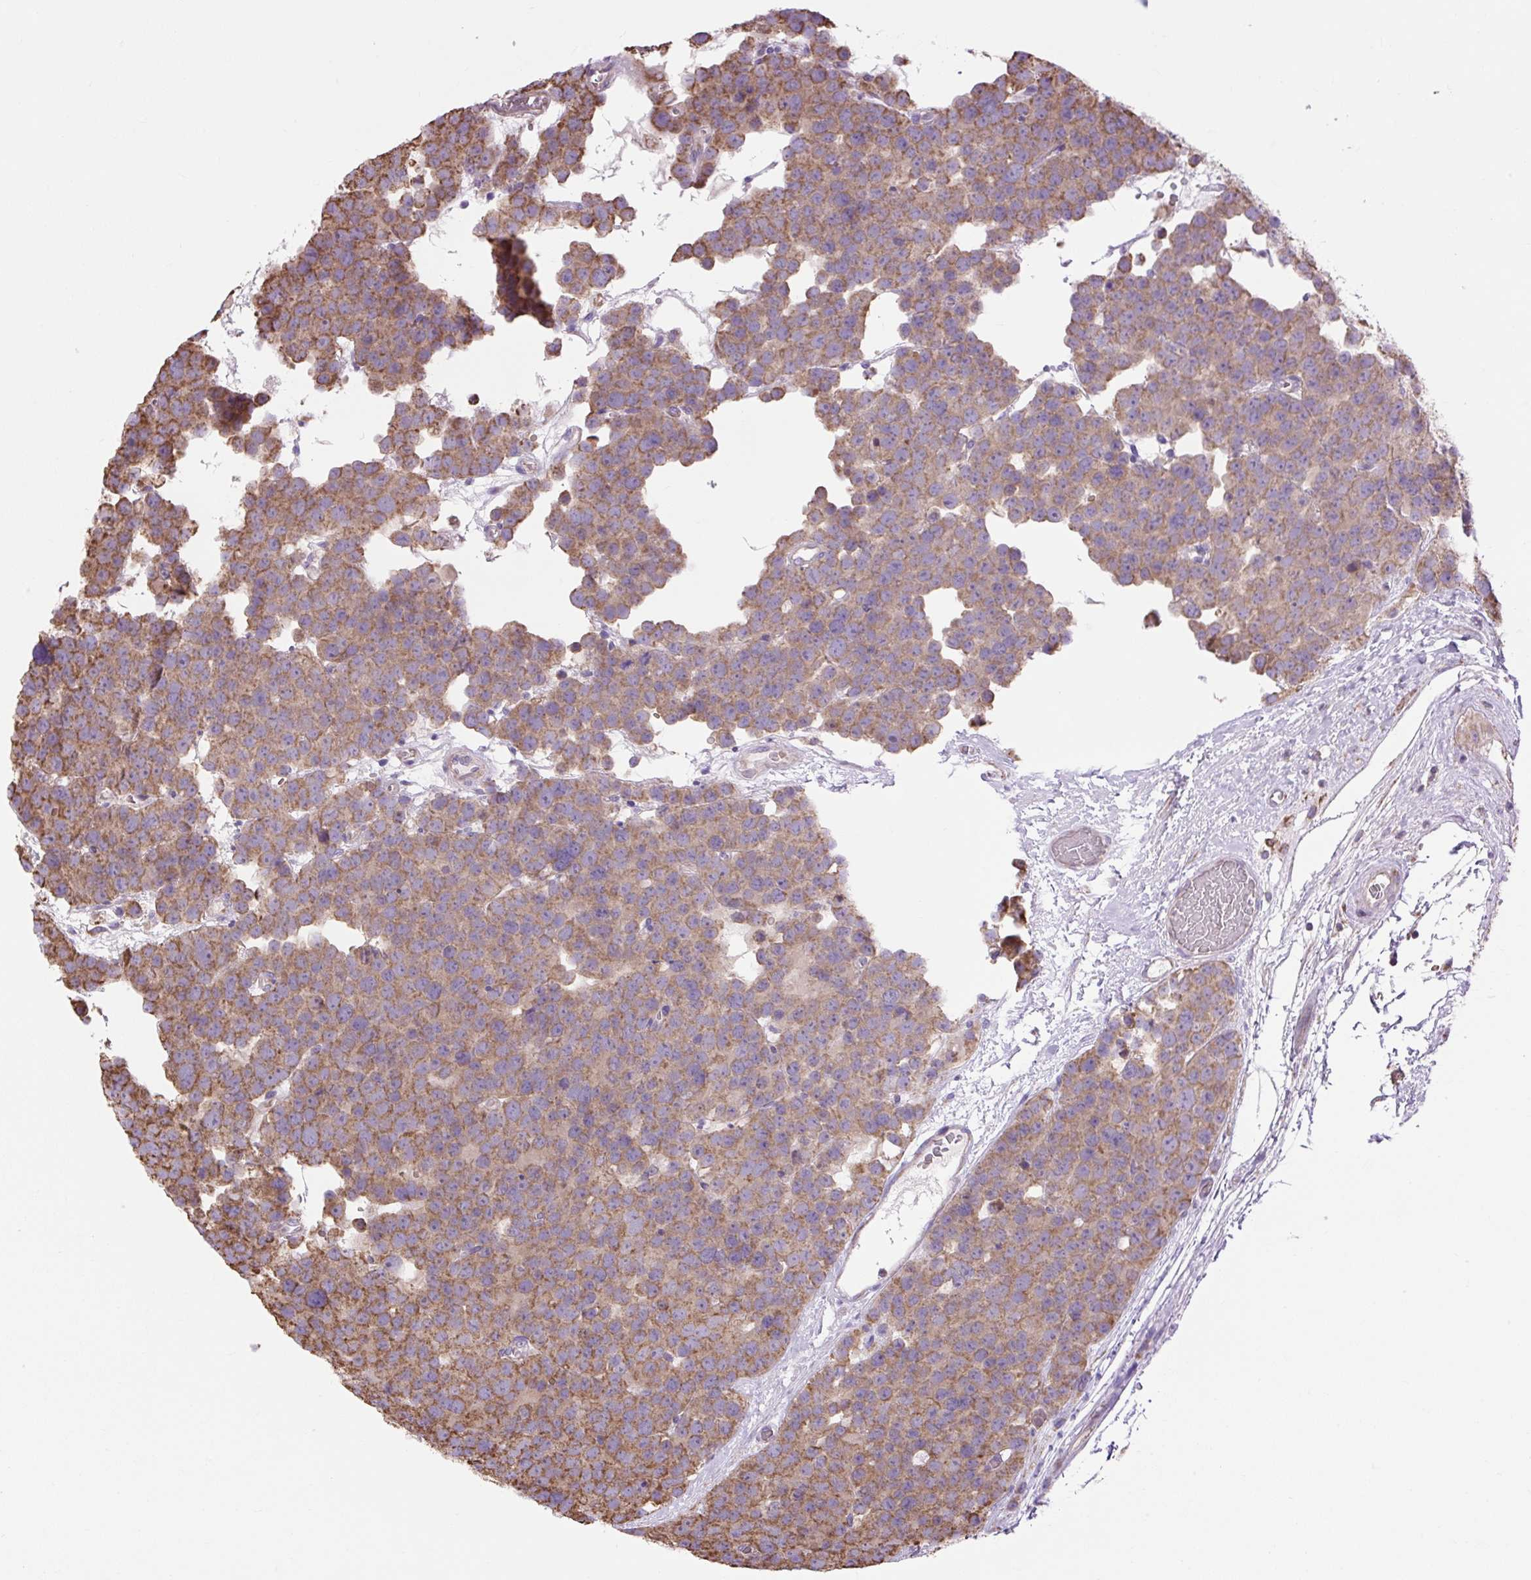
{"staining": {"intensity": "moderate", "quantity": ">75%", "location": "cytoplasmic/membranous"}, "tissue": "testis cancer", "cell_type": "Tumor cells", "image_type": "cancer", "snomed": [{"axis": "morphology", "description": "Seminoma, NOS"}, {"axis": "topography", "description": "Testis"}], "caption": "A photomicrograph of human seminoma (testis) stained for a protein reveals moderate cytoplasmic/membranous brown staining in tumor cells.", "gene": "PLCG1", "patient": {"sex": "male", "age": 71}}